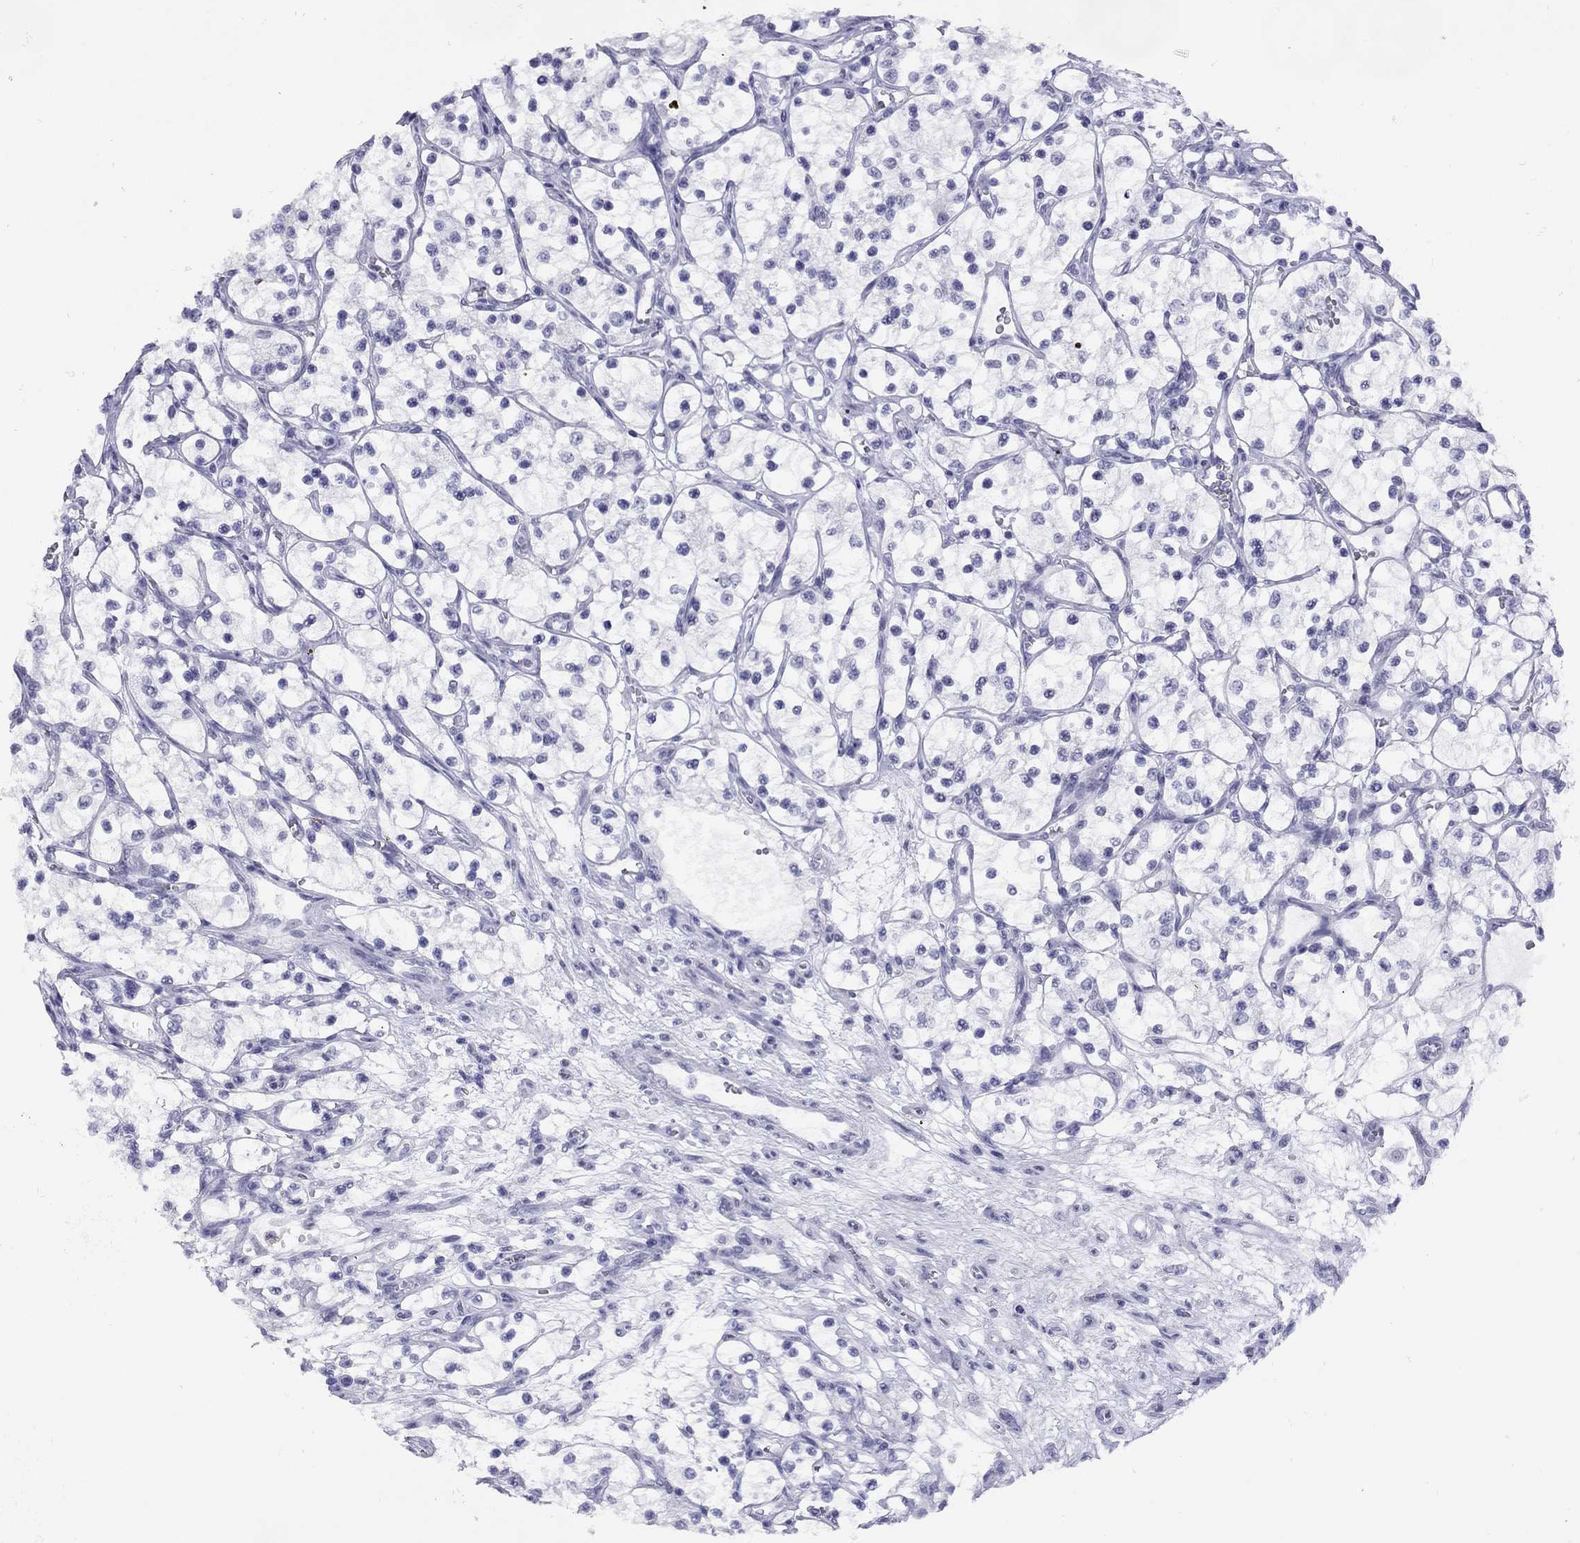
{"staining": {"intensity": "negative", "quantity": "none", "location": "none"}, "tissue": "renal cancer", "cell_type": "Tumor cells", "image_type": "cancer", "snomed": [{"axis": "morphology", "description": "Adenocarcinoma, NOS"}, {"axis": "topography", "description": "Kidney"}], "caption": "This is an immunohistochemistry image of renal cancer (adenocarcinoma). There is no positivity in tumor cells.", "gene": "LYAR", "patient": {"sex": "female", "age": 69}}